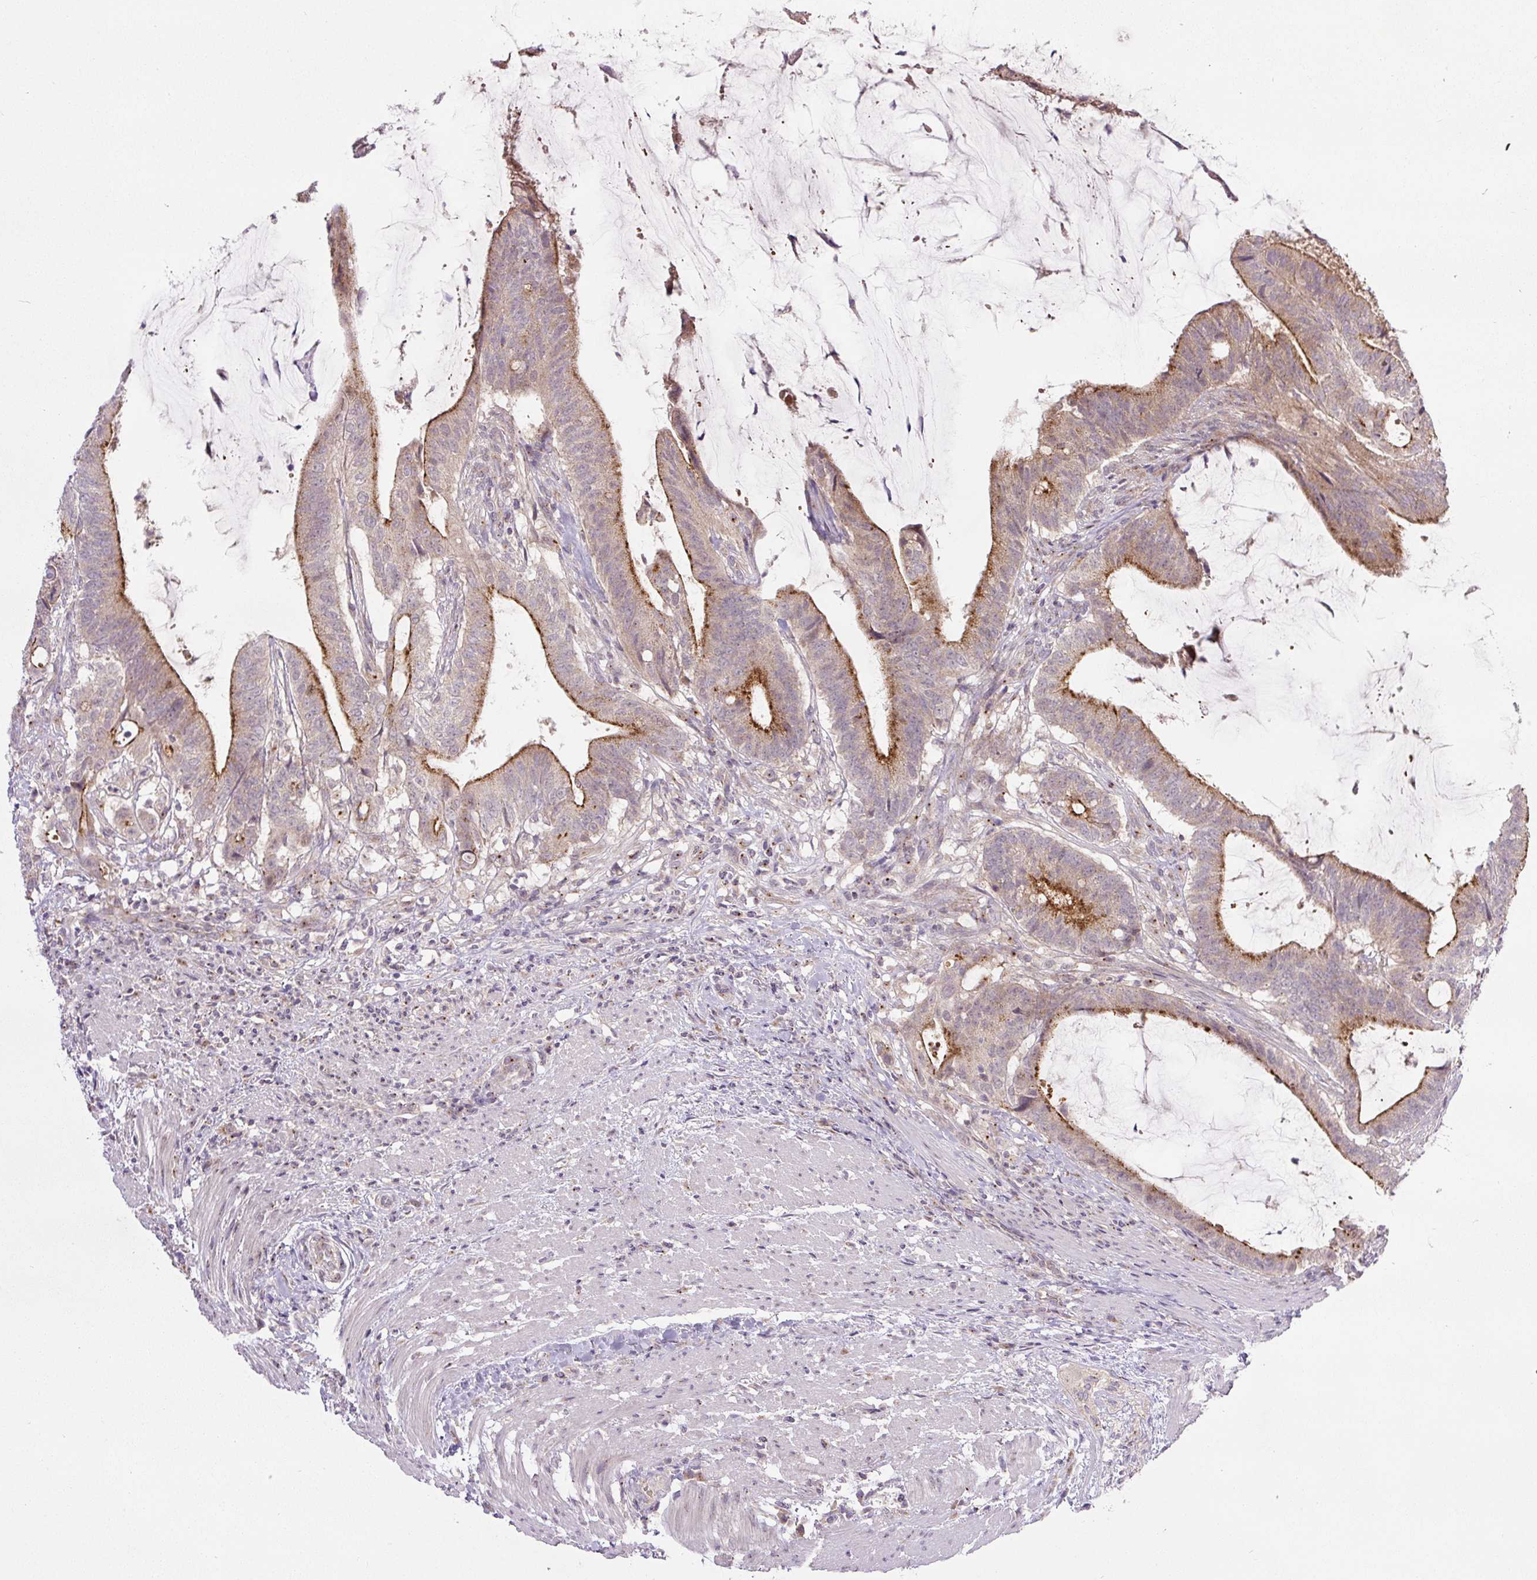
{"staining": {"intensity": "moderate", "quantity": "25%-75%", "location": "cytoplasmic/membranous"}, "tissue": "colorectal cancer", "cell_type": "Tumor cells", "image_type": "cancer", "snomed": [{"axis": "morphology", "description": "Adenocarcinoma, NOS"}, {"axis": "topography", "description": "Colon"}], "caption": "Brown immunohistochemical staining in human colorectal cancer (adenocarcinoma) displays moderate cytoplasmic/membranous staining in approximately 25%-75% of tumor cells.", "gene": "PCM1", "patient": {"sex": "female", "age": 43}}